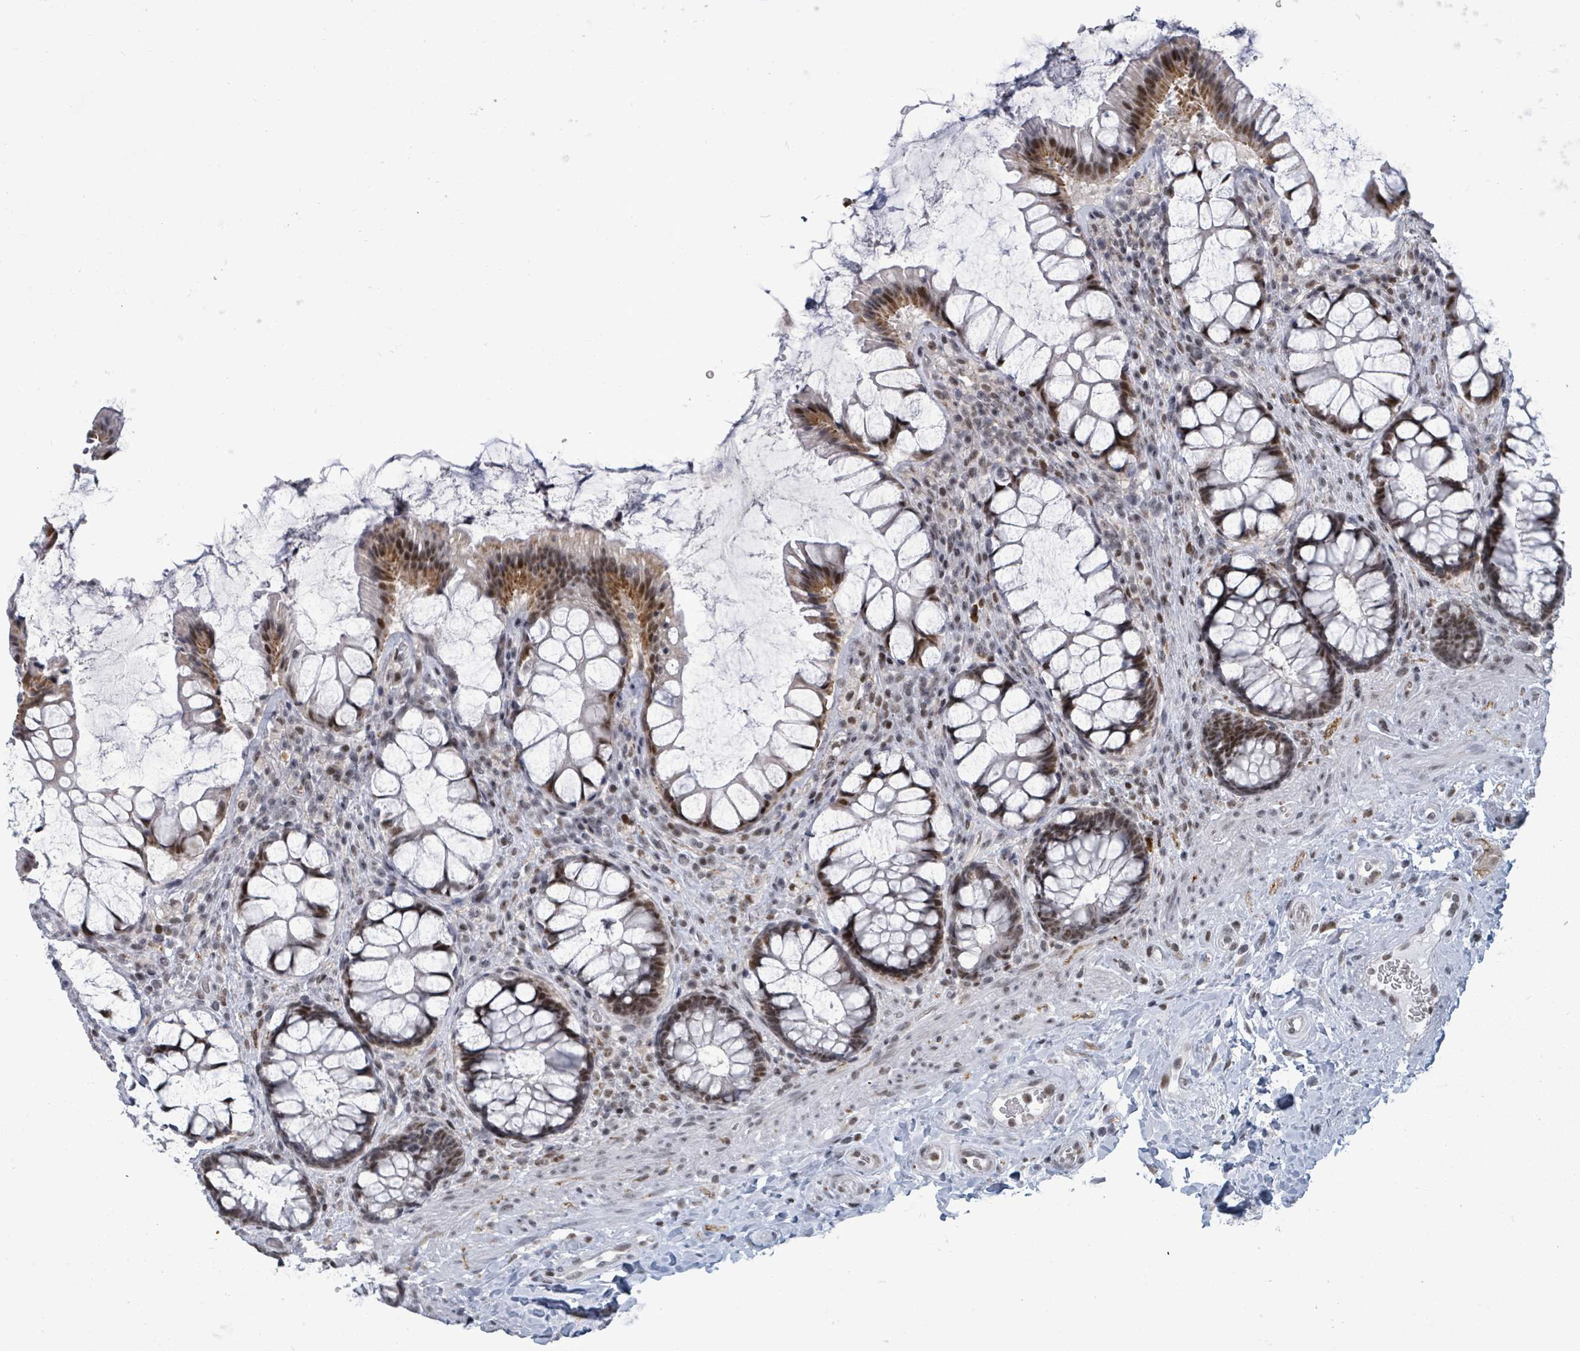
{"staining": {"intensity": "strong", "quantity": "25%-75%", "location": "cytoplasmic/membranous,nuclear"}, "tissue": "rectum", "cell_type": "Glandular cells", "image_type": "normal", "snomed": [{"axis": "morphology", "description": "Normal tissue, NOS"}, {"axis": "topography", "description": "Rectum"}], "caption": "Glandular cells show high levels of strong cytoplasmic/membranous,nuclear positivity in approximately 25%-75% of cells in benign human rectum.", "gene": "BIVM", "patient": {"sex": "female", "age": 58}}